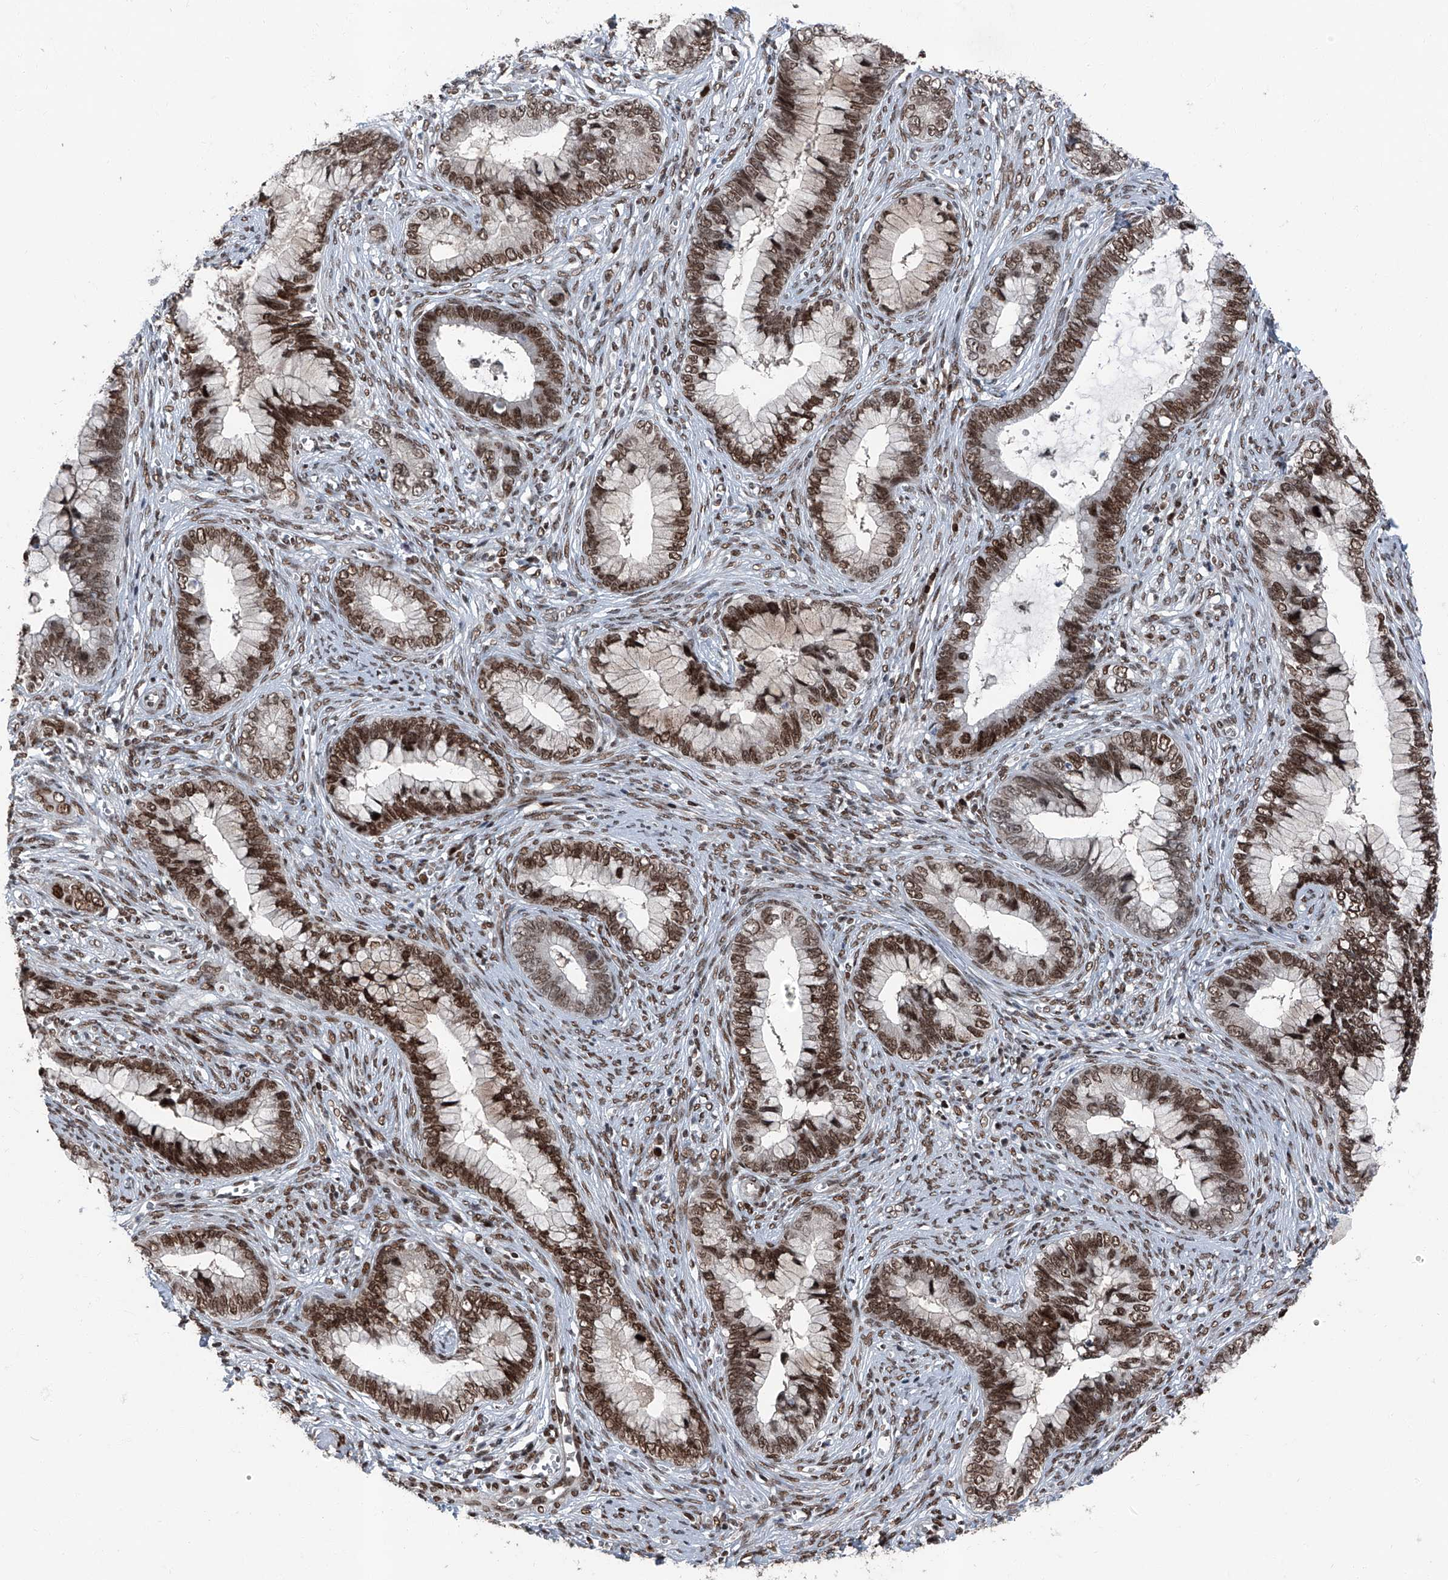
{"staining": {"intensity": "strong", "quantity": ">75%", "location": "nuclear"}, "tissue": "cervical cancer", "cell_type": "Tumor cells", "image_type": "cancer", "snomed": [{"axis": "morphology", "description": "Adenocarcinoma, NOS"}, {"axis": "topography", "description": "Cervix"}], "caption": "Strong nuclear protein staining is seen in about >75% of tumor cells in cervical cancer (adenocarcinoma).", "gene": "BMI1", "patient": {"sex": "female", "age": 44}}